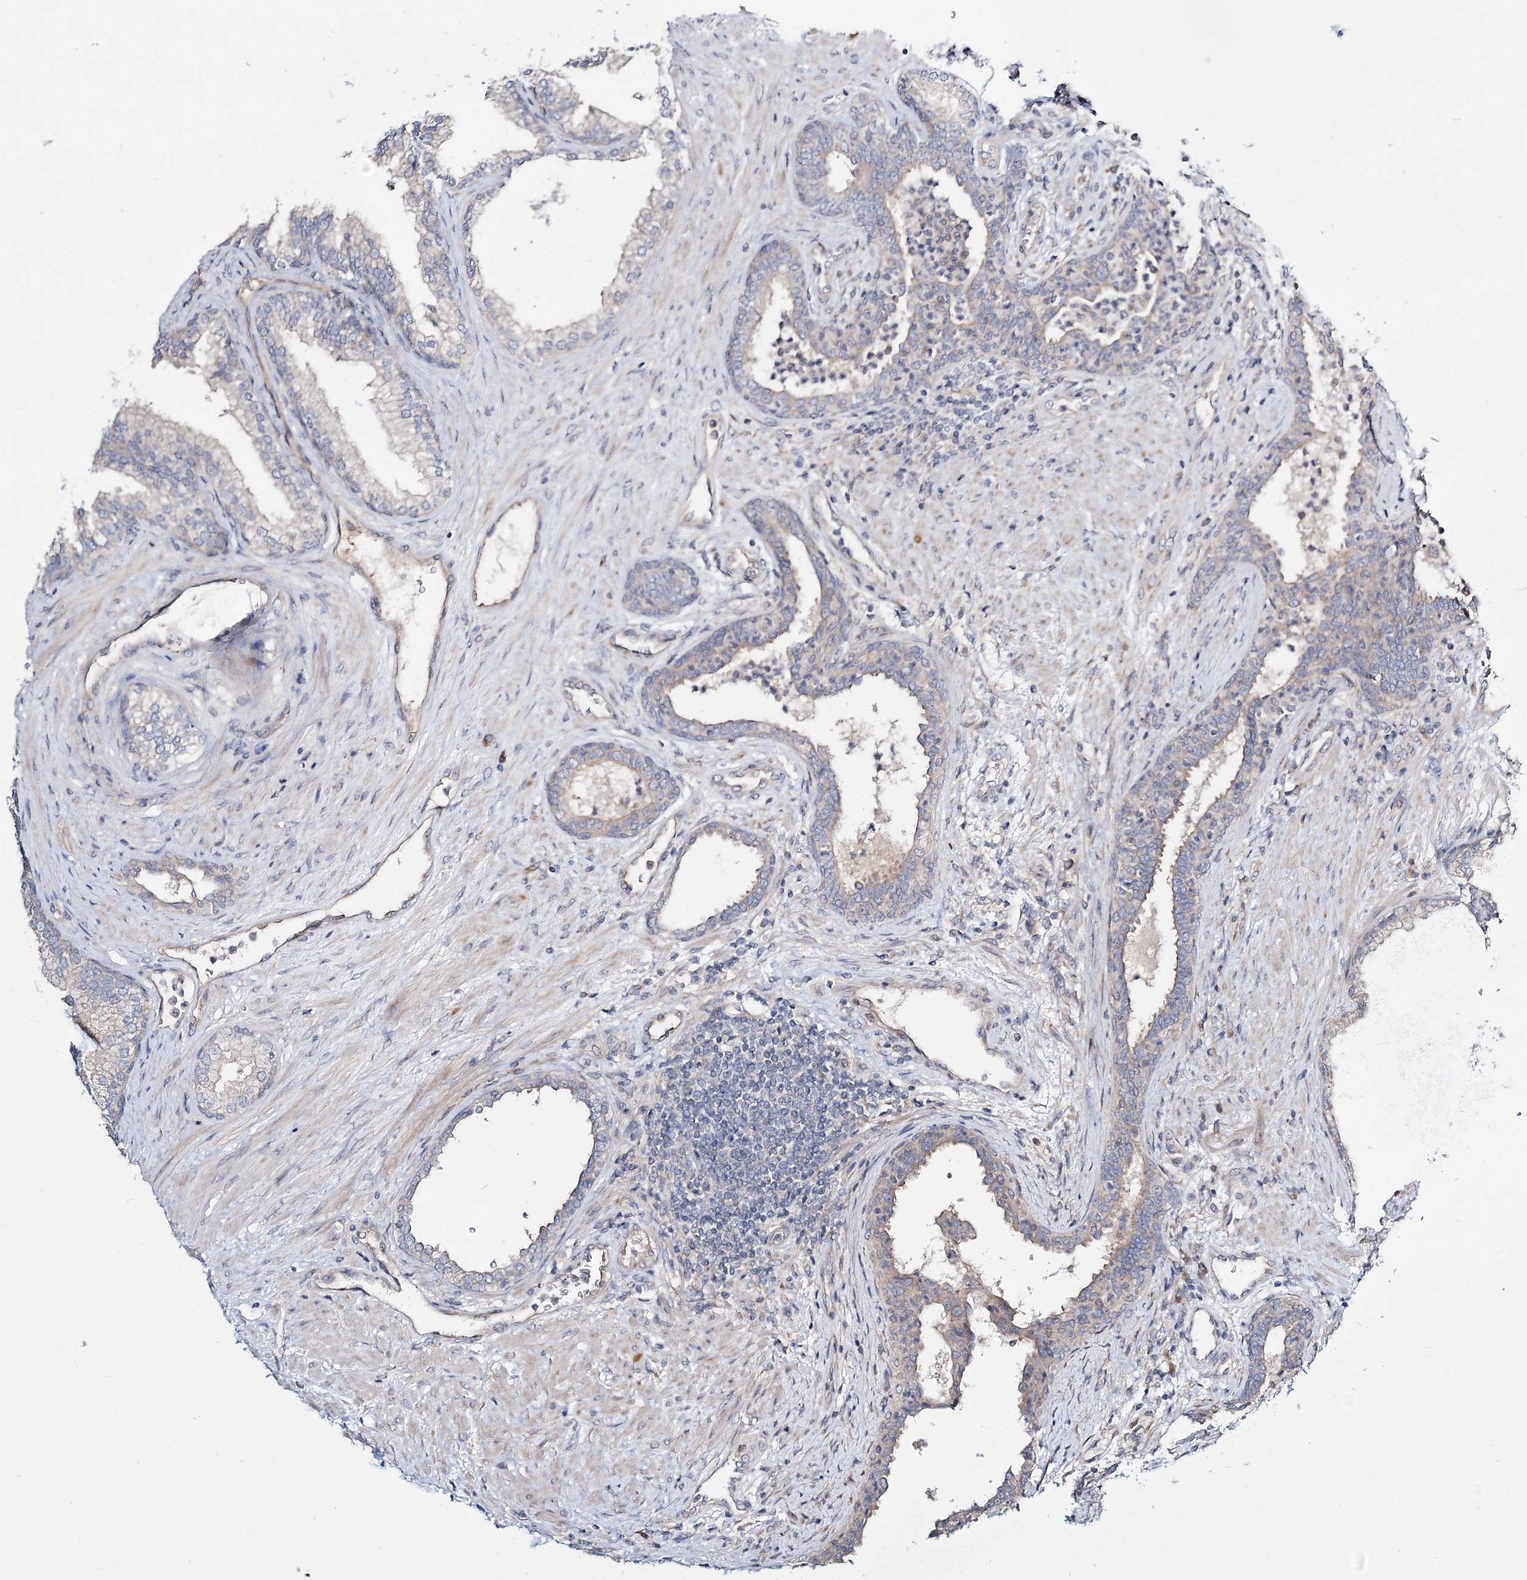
{"staining": {"intensity": "weak", "quantity": "<25%", "location": "cytoplasmic/membranous"}, "tissue": "prostate", "cell_type": "Glandular cells", "image_type": "normal", "snomed": [{"axis": "morphology", "description": "Normal tissue, NOS"}, {"axis": "topography", "description": "Prostate"}], "caption": "Immunohistochemistry (IHC) micrograph of normal prostate: prostate stained with DAB displays no significant protein staining in glandular cells. Nuclei are stained in blue.", "gene": "C11orf80", "patient": {"sex": "male", "age": 76}}